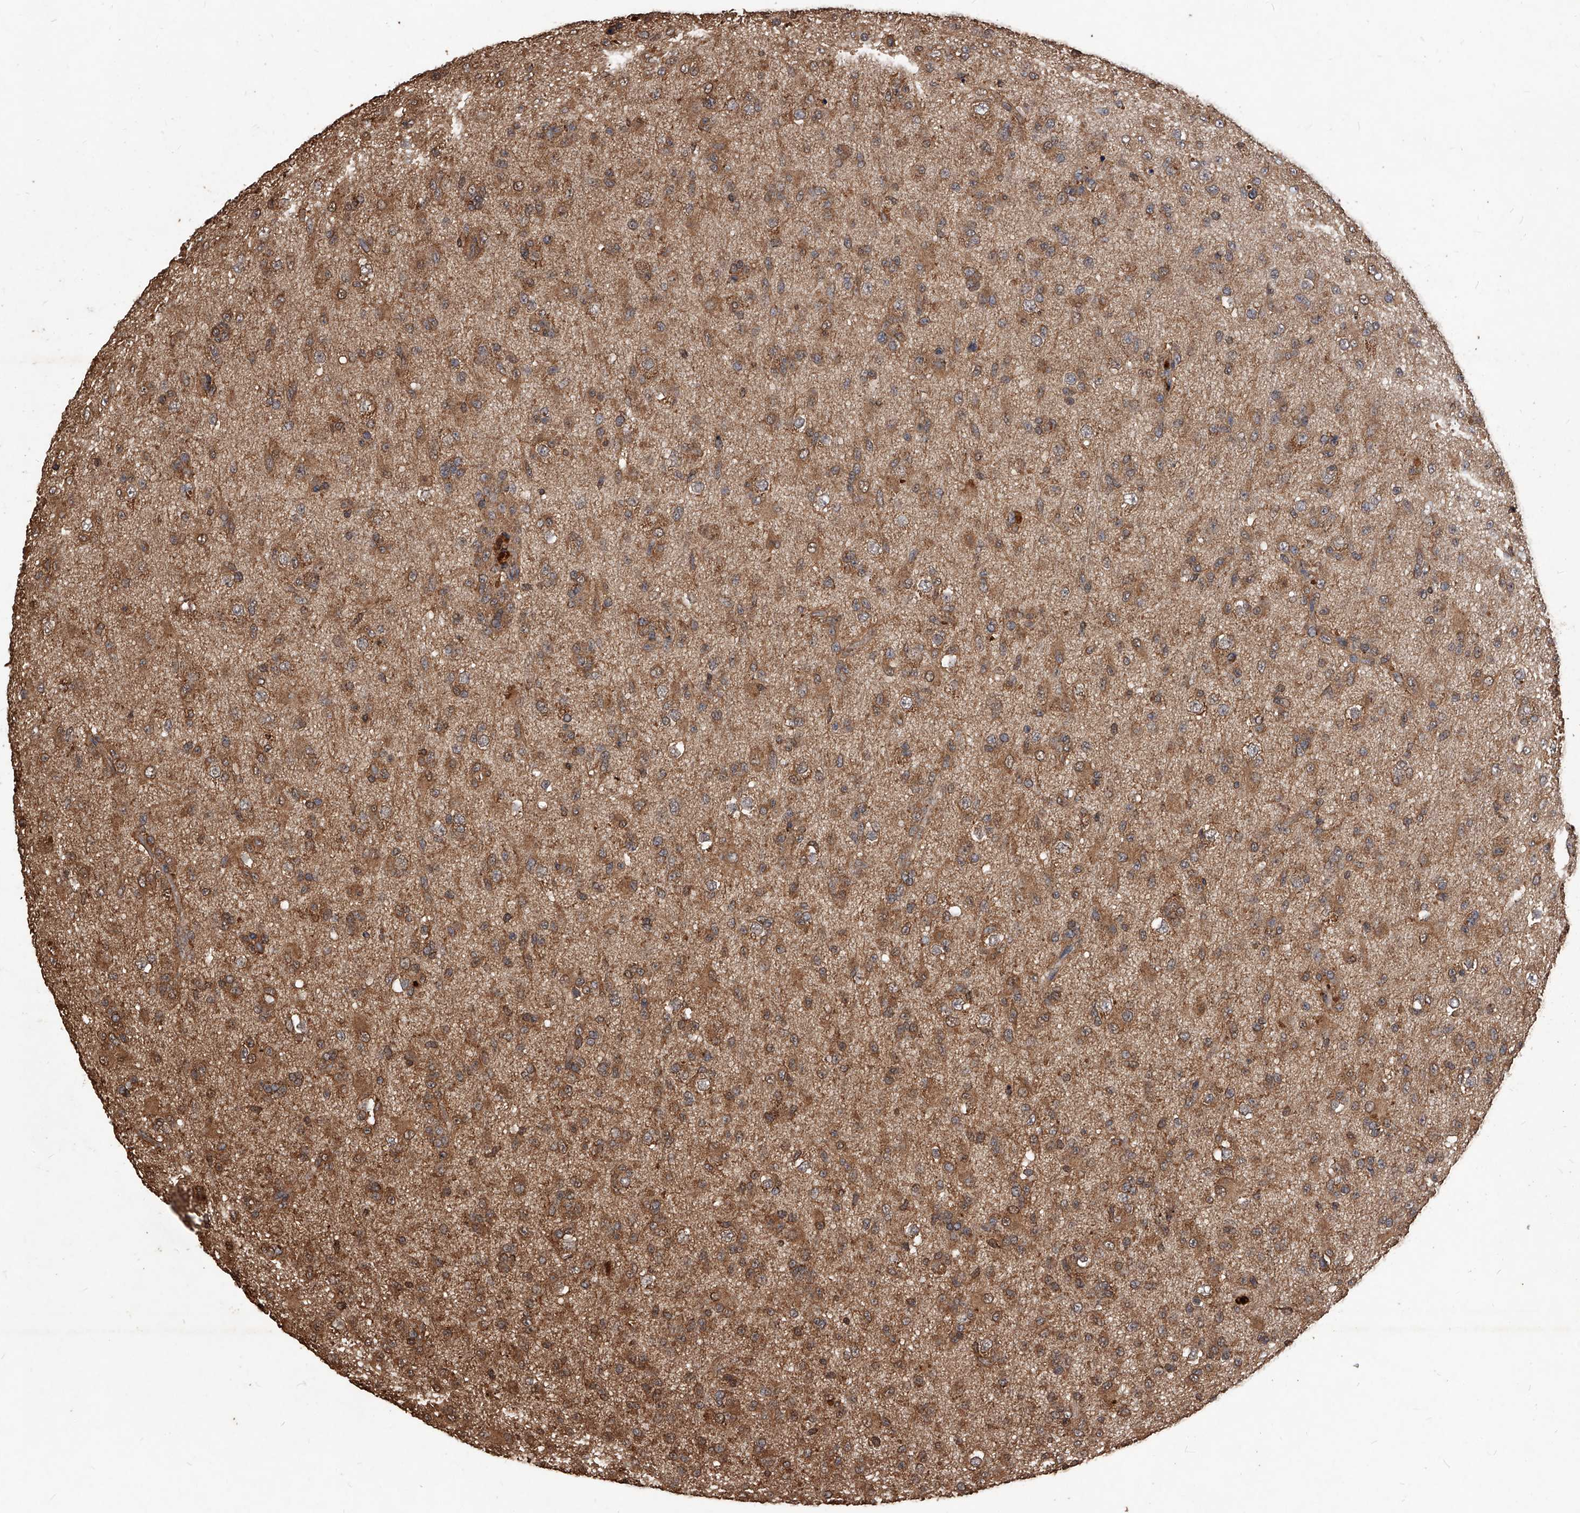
{"staining": {"intensity": "moderate", "quantity": ">75%", "location": "cytoplasmic/membranous"}, "tissue": "glioma", "cell_type": "Tumor cells", "image_type": "cancer", "snomed": [{"axis": "morphology", "description": "Glioma, malignant, Low grade"}, {"axis": "topography", "description": "Brain"}], "caption": "Immunohistochemistry histopathology image of malignant glioma (low-grade) stained for a protein (brown), which displays medium levels of moderate cytoplasmic/membranous positivity in about >75% of tumor cells.", "gene": "UCP2", "patient": {"sex": "male", "age": 65}}